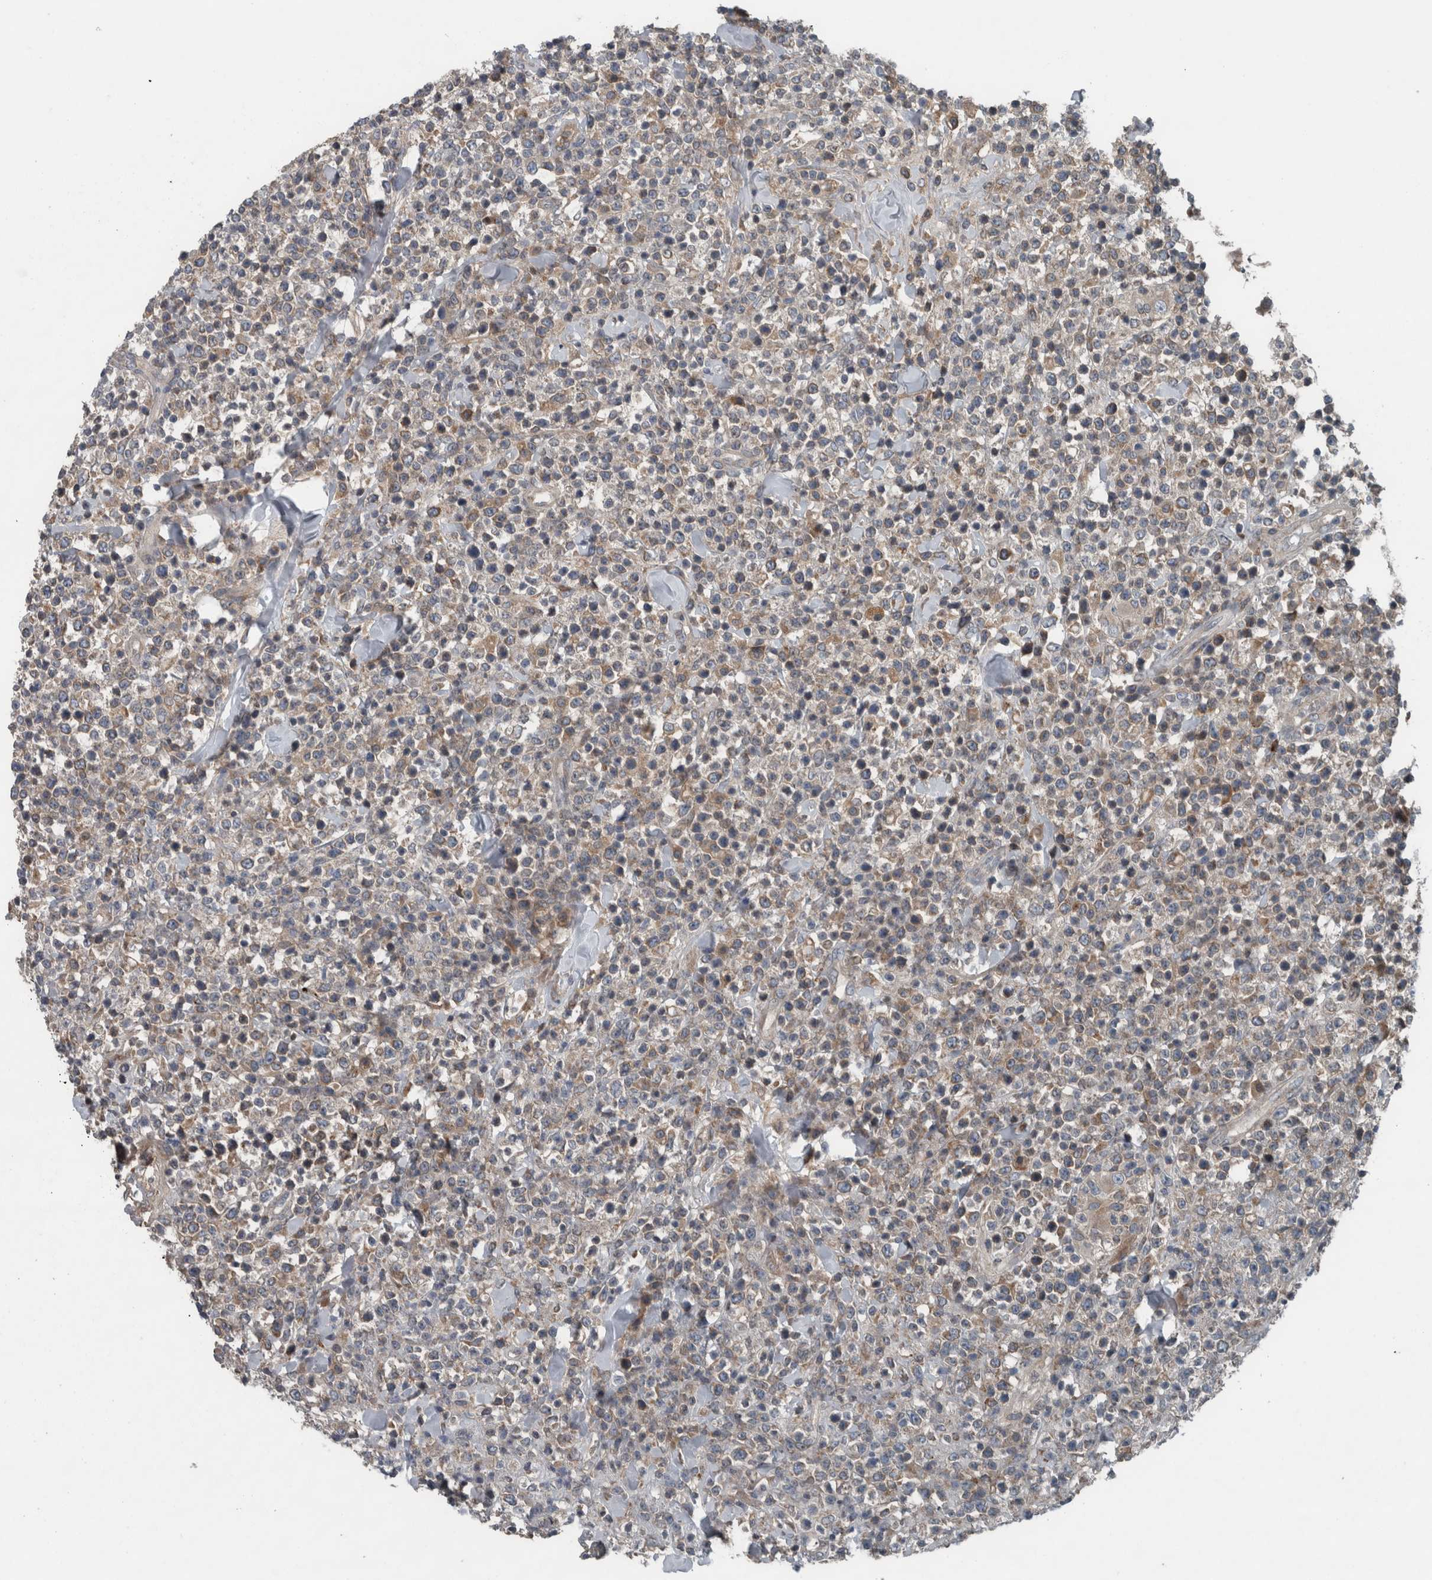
{"staining": {"intensity": "weak", "quantity": "25%-75%", "location": "cytoplasmic/membranous"}, "tissue": "lymphoma", "cell_type": "Tumor cells", "image_type": "cancer", "snomed": [{"axis": "morphology", "description": "Malignant lymphoma, non-Hodgkin's type, High grade"}, {"axis": "topography", "description": "Colon"}], "caption": "This histopathology image reveals immunohistochemistry (IHC) staining of human lymphoma, with low weak cytoplasmic/membranous staining in about 25%-75% of tumor cells.", "gene": "EXOC8", "patient": {"sex": "female", "age": 53}}